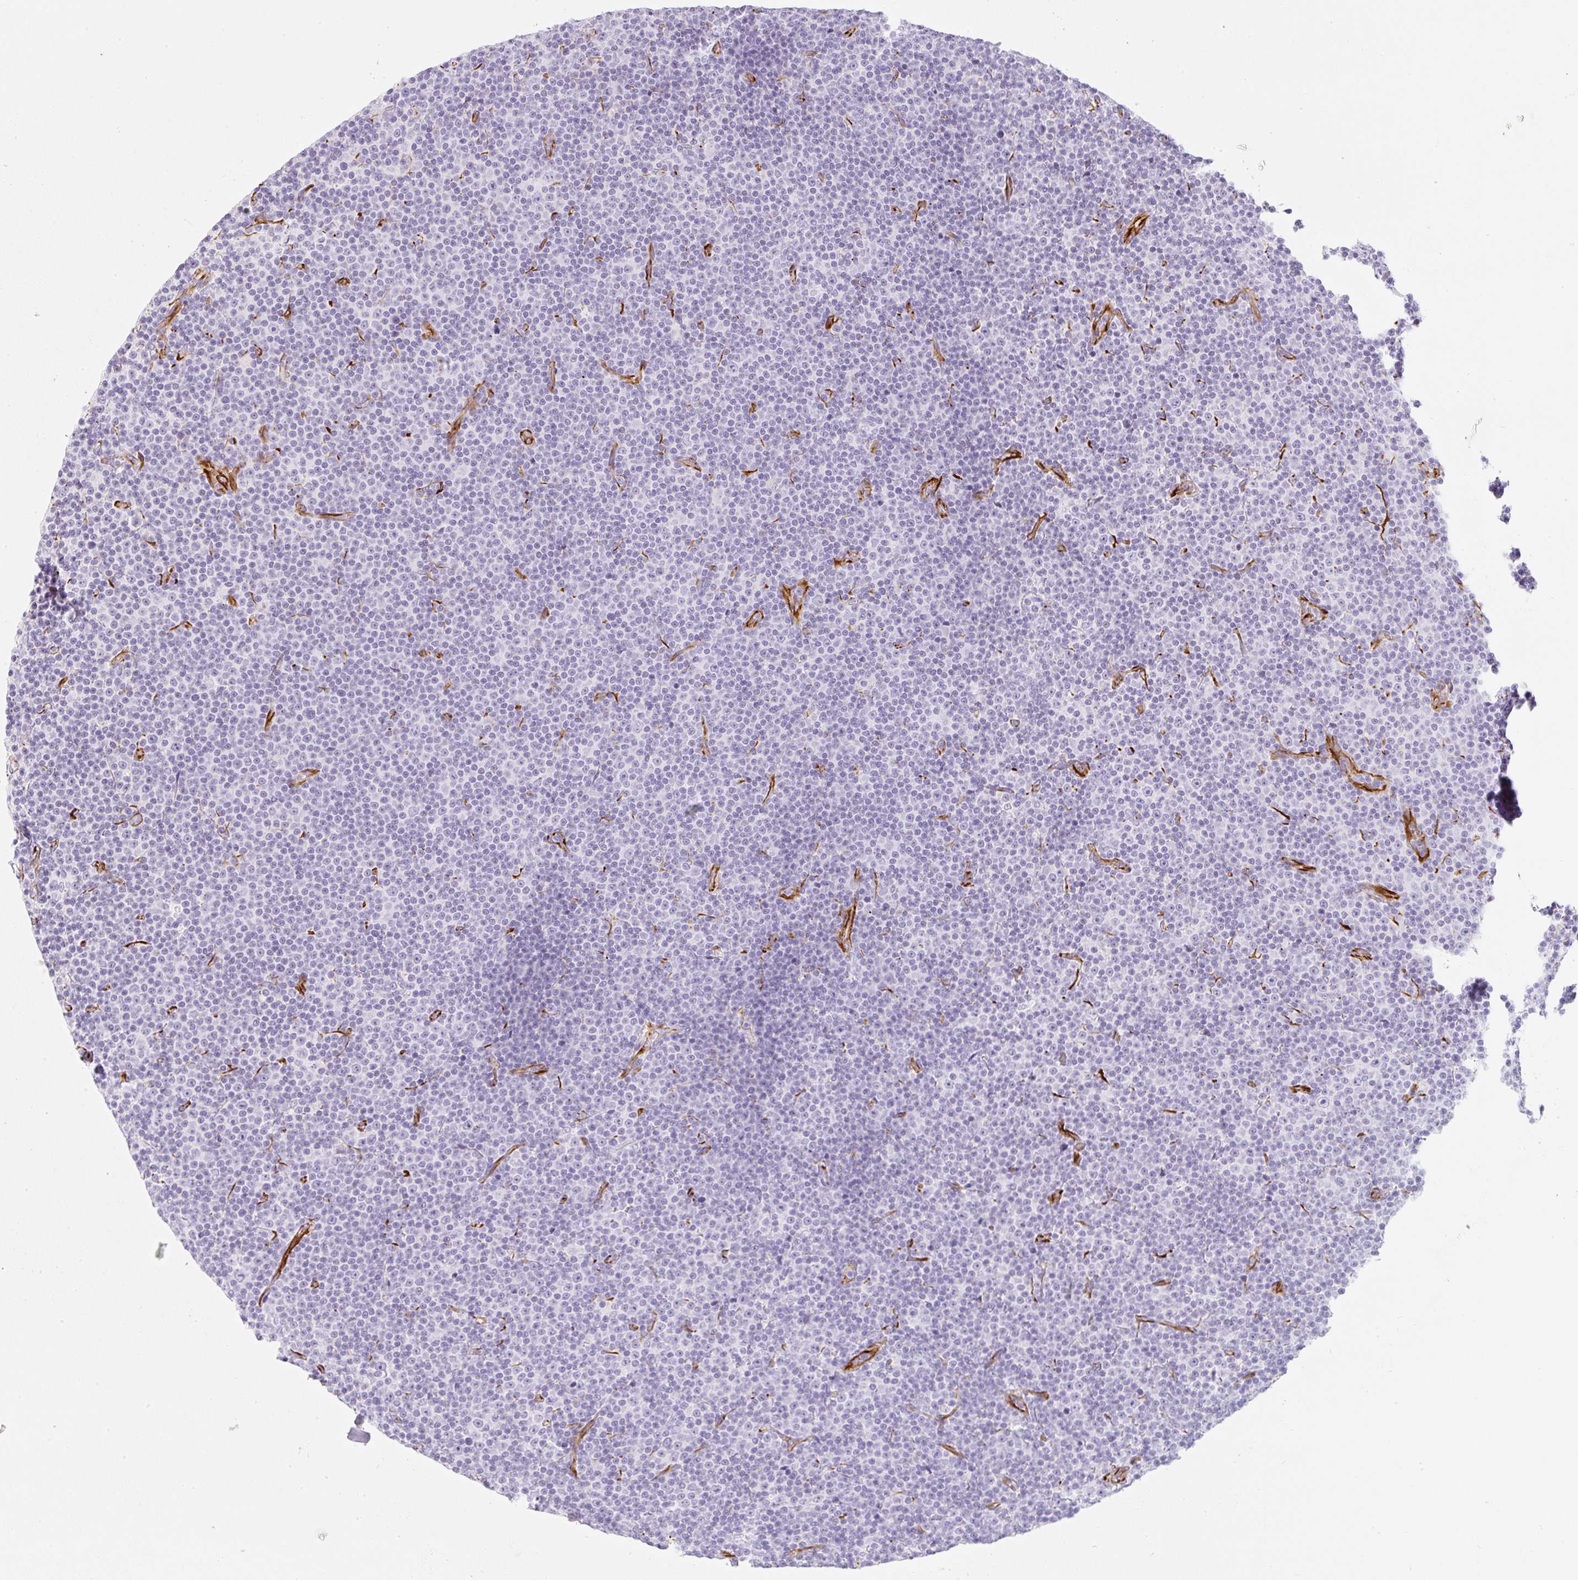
{"staining": {"intensity": "negative", "quantity": "none", "location": "none"}, "tissue": "lymphoma", "cell_type": "Tumor cells", "image_type": "cancer", "snomed": [{"axis": "morphology", "description": "Malignant lymphoma, non-Hodgkin's type, Low grade"}, {"axis": "topography", "description": "Lymph node"}], "caption": "DAB (3,3'-diaminobenzidine) immunohistochemical staining of human lymphoma shows no significant staining in tumor cells.", "gene": "ZNF689", "patient": {"sex": "female", "age": 67}}